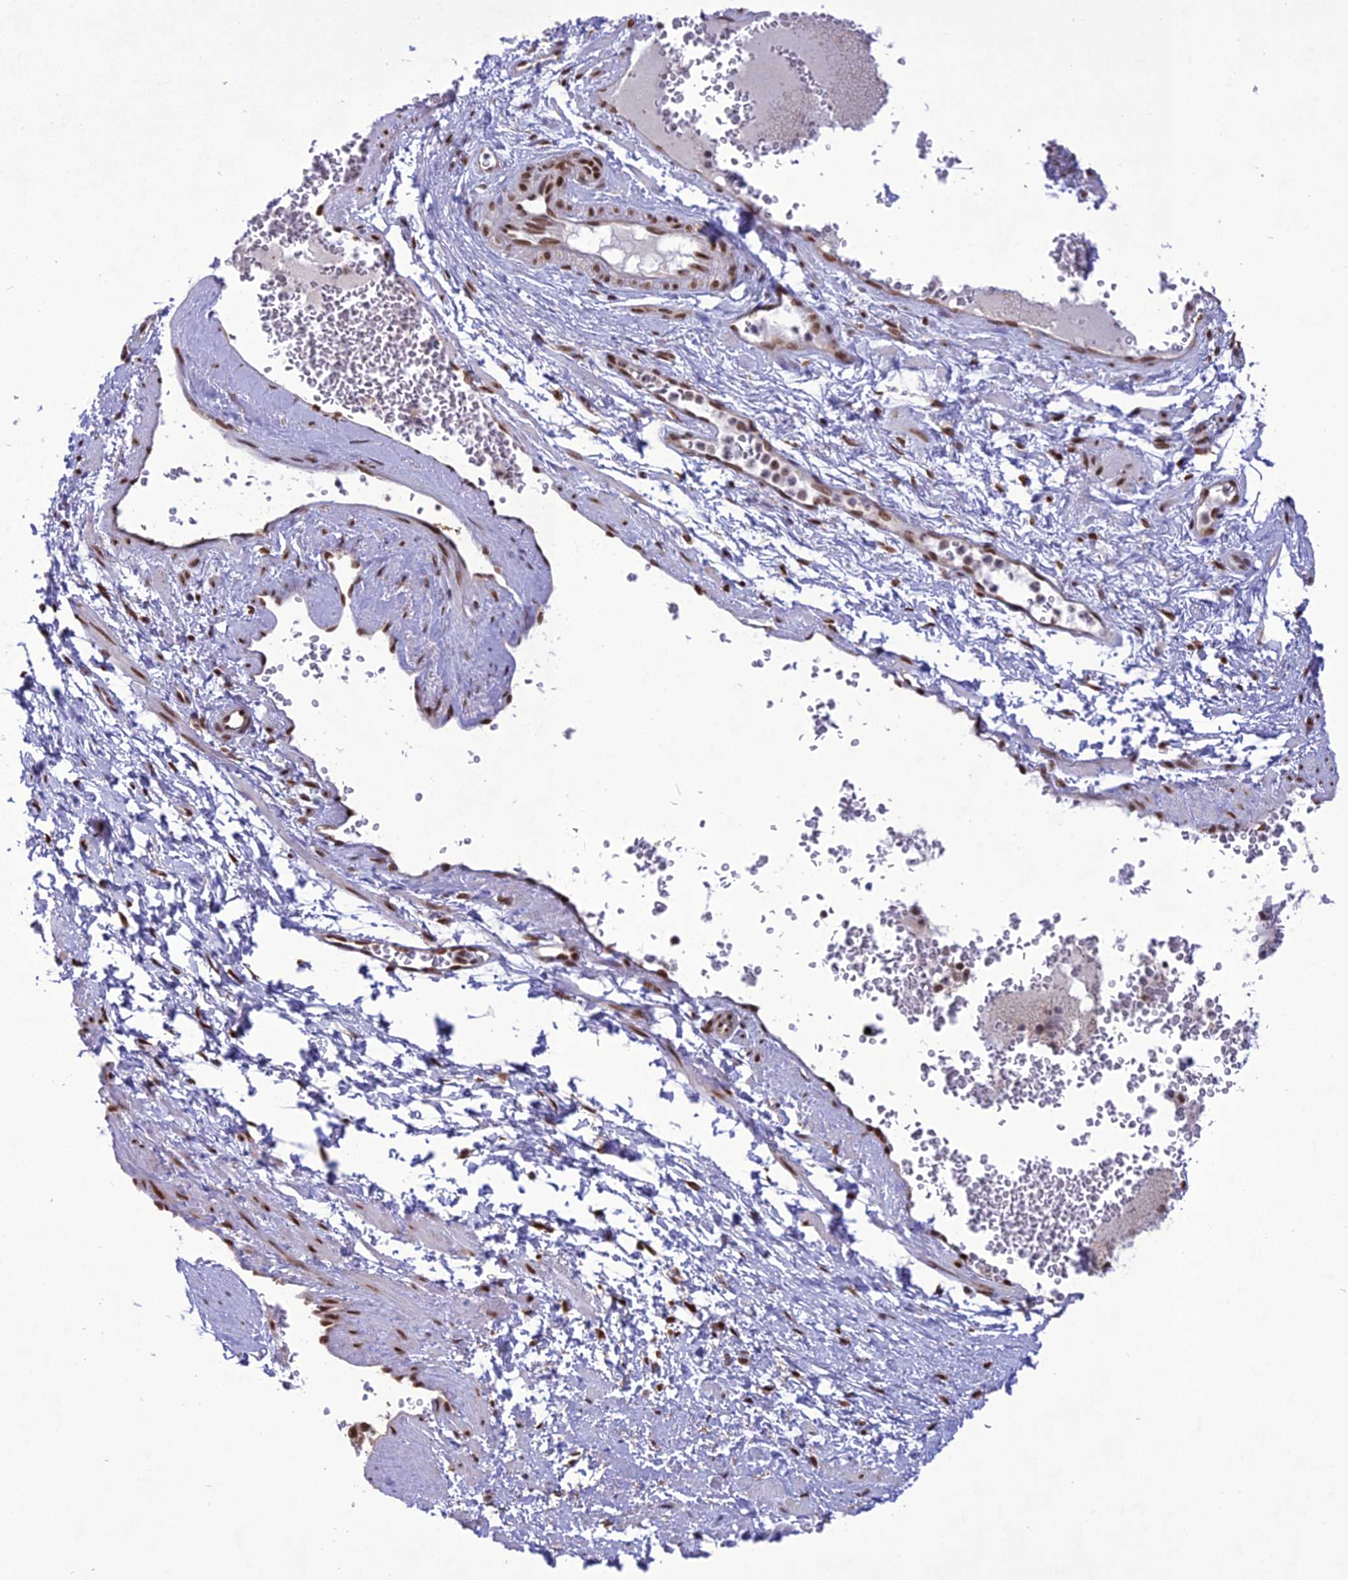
{"staining": {"intensity": "moderate", "quantity": ">75%", "location": "nuclear"}, "tissue": "soft tissue", "cell_type": "Fibroblasts", "image_type": "normal", "snomed": [{"axis": "morphology", "description": "Normal tissue, NOS"}, {"axis": "morphology", "description": "Adenocarcinoma, Low grade"}, {"axis": "topography", "description": "Prostate"}, {"axis": "topography", "description": "Peripheral nerve tissue"}], "caption": "Immunohistochemistry (IHC) staining of unremarkable soft tissue, which displays medium levels of moderate nuclear expression in approximately >75% of fibroblasts indicating moderate nuclear protein staining. The staining was performed using DAB (3,3'-diaminobenzidine) (brown) for protein detection and nuclei were counterstained in hematoxylin (blue).", "gene": "DDX1", "patient": {"sex": "male", "age": 63}}